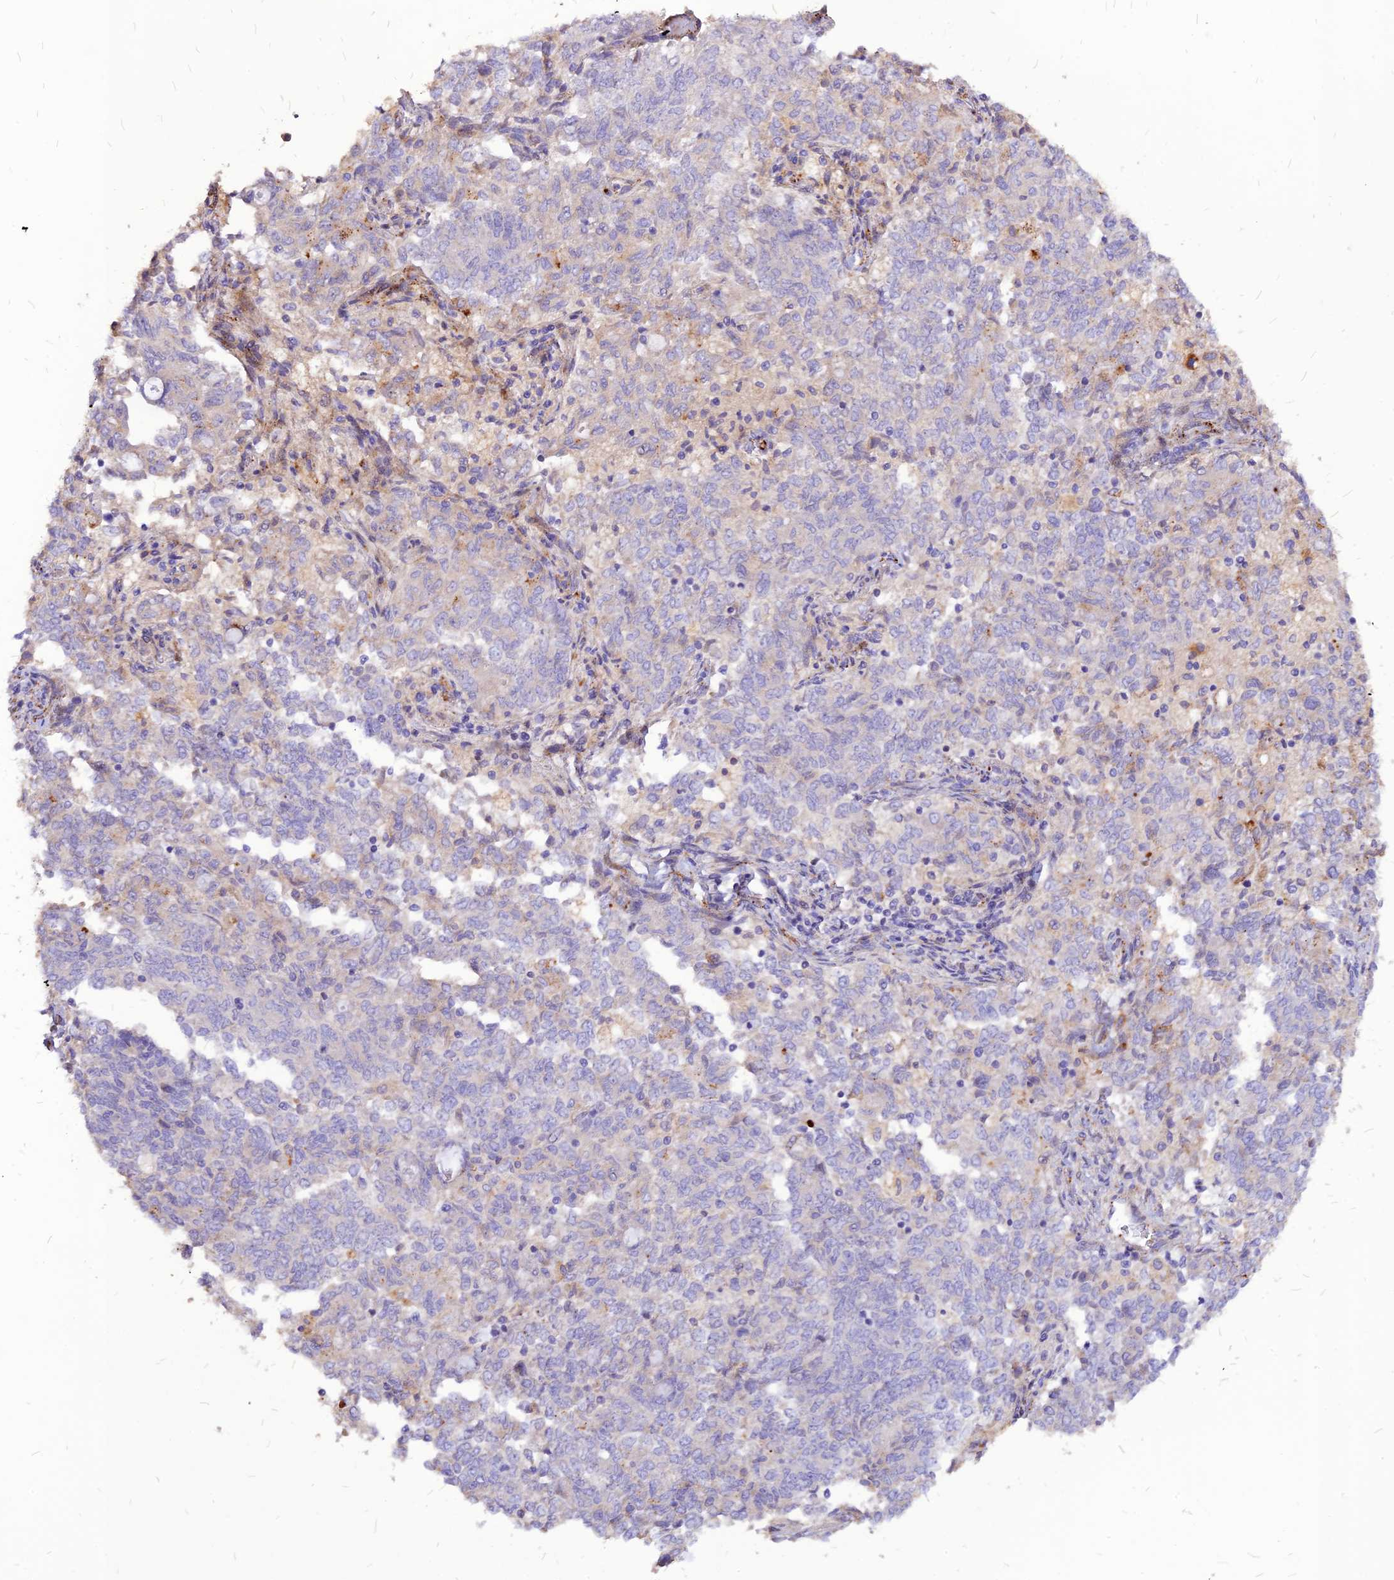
{"staining": {"intensity": "negative", "quantity": "none", "location": "none"}, "tissue": "endometrial cancer", "cell_type": "Tumor cells", "image_type": "cancer", "snomed": [{"axis": "morphology", "description": "Adenocarcinoma, NOS"}, {"axis": "topography", "description": "Endometrium"}], "caption": "DAB immunohistochemical staining of human adenocarcinoma (endometrial) exhibits no significant positivity in tumor cells.", "gene": "RIMOC1", "patient": {"sex": "female", "age": 80}}